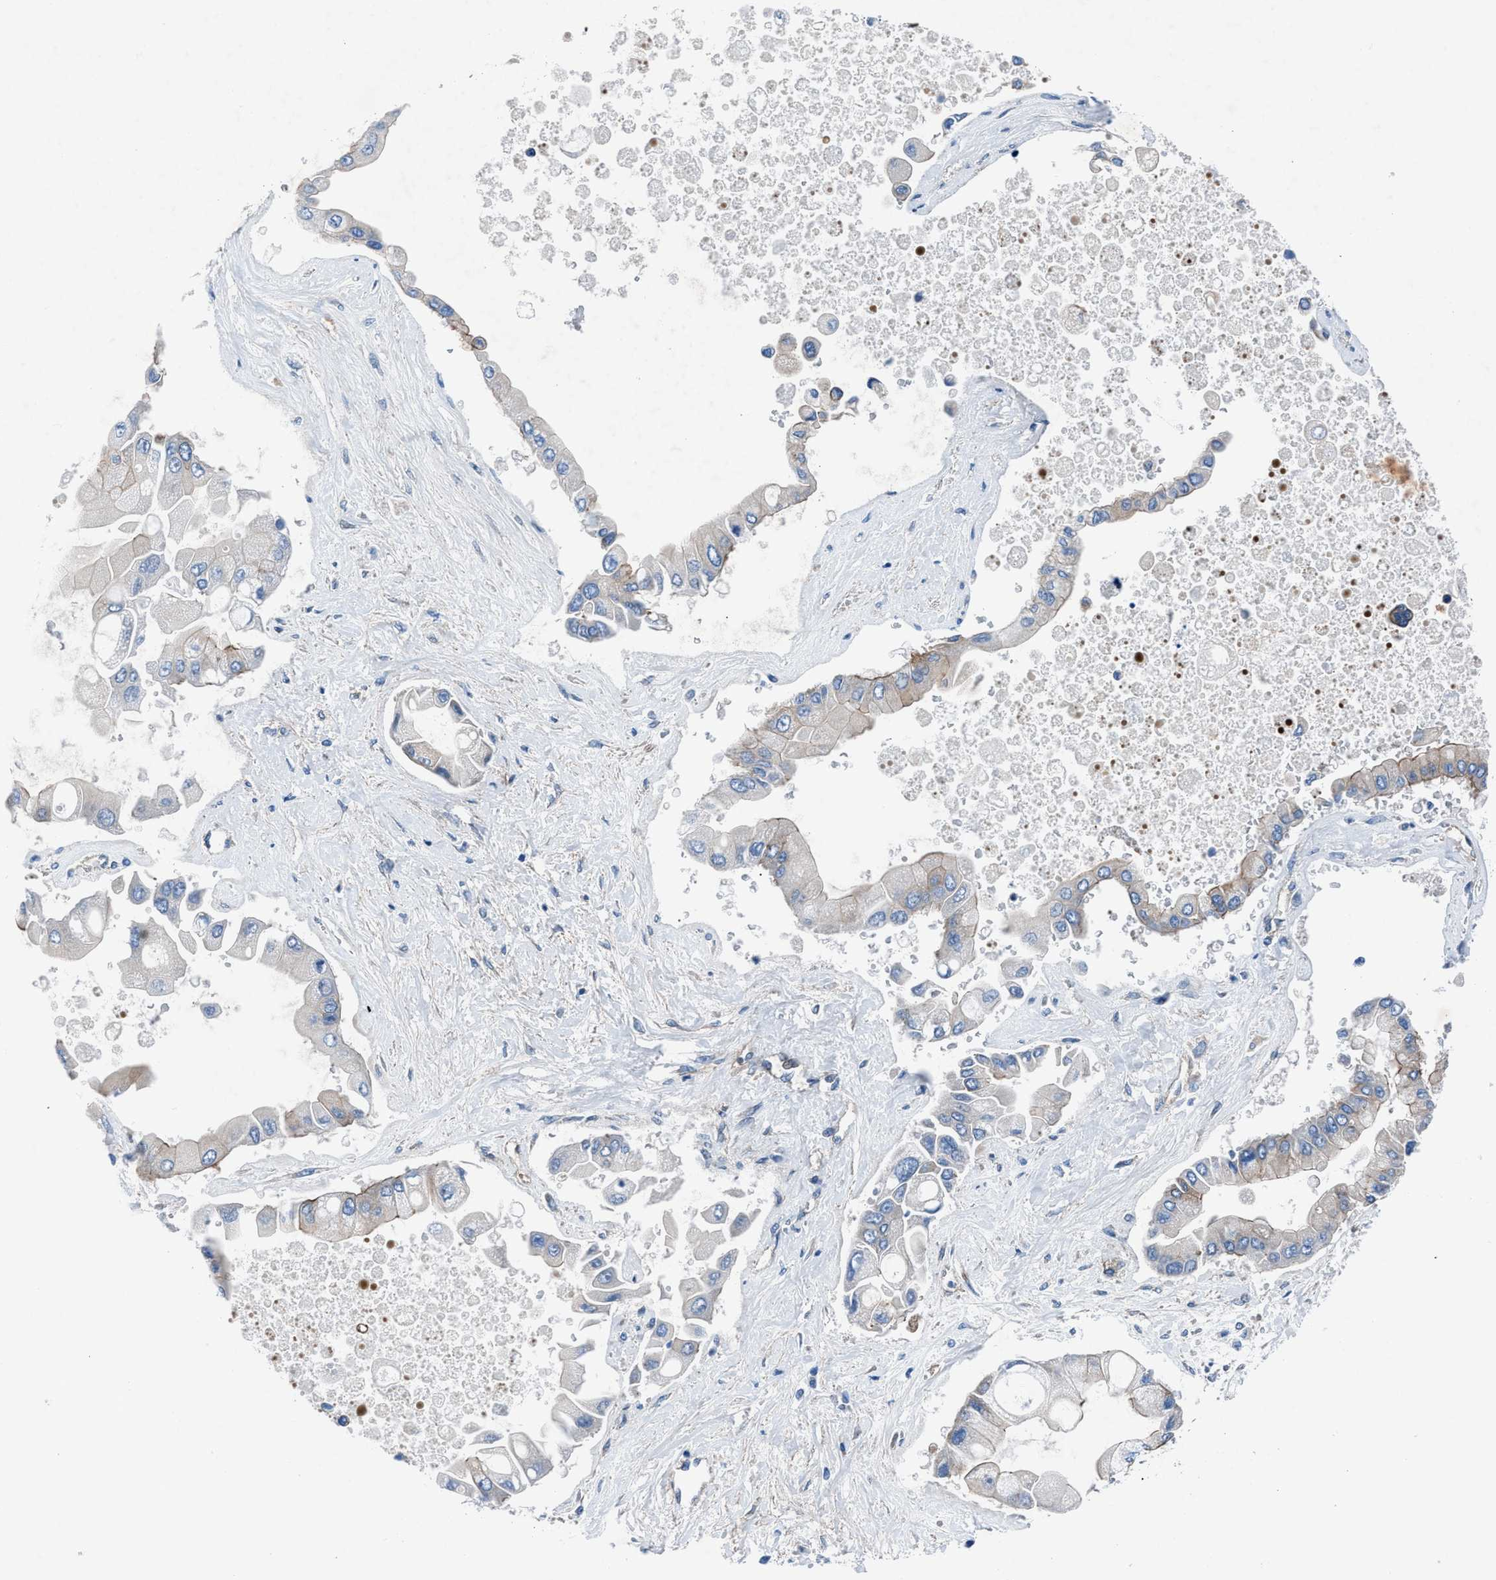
{"staining": {"intensity": "weak", "quantity": "<25%", "location": "cytoplasmic/membranous"}, "tissue": "liver cancer", "cell_type": "Tumor cells", "image_type": "cancer", "snomed": [{"axis": "morphology", "description": "Cholangiocarcinoma"}, {"axis": "topography", "description": "Liver"}], "caption": "Tumor cells show no significant positivity in liver cancer (cholangiocarcinoma).", "gene": "TRIP4", "patient": {"sex": "male", "age": 50}}